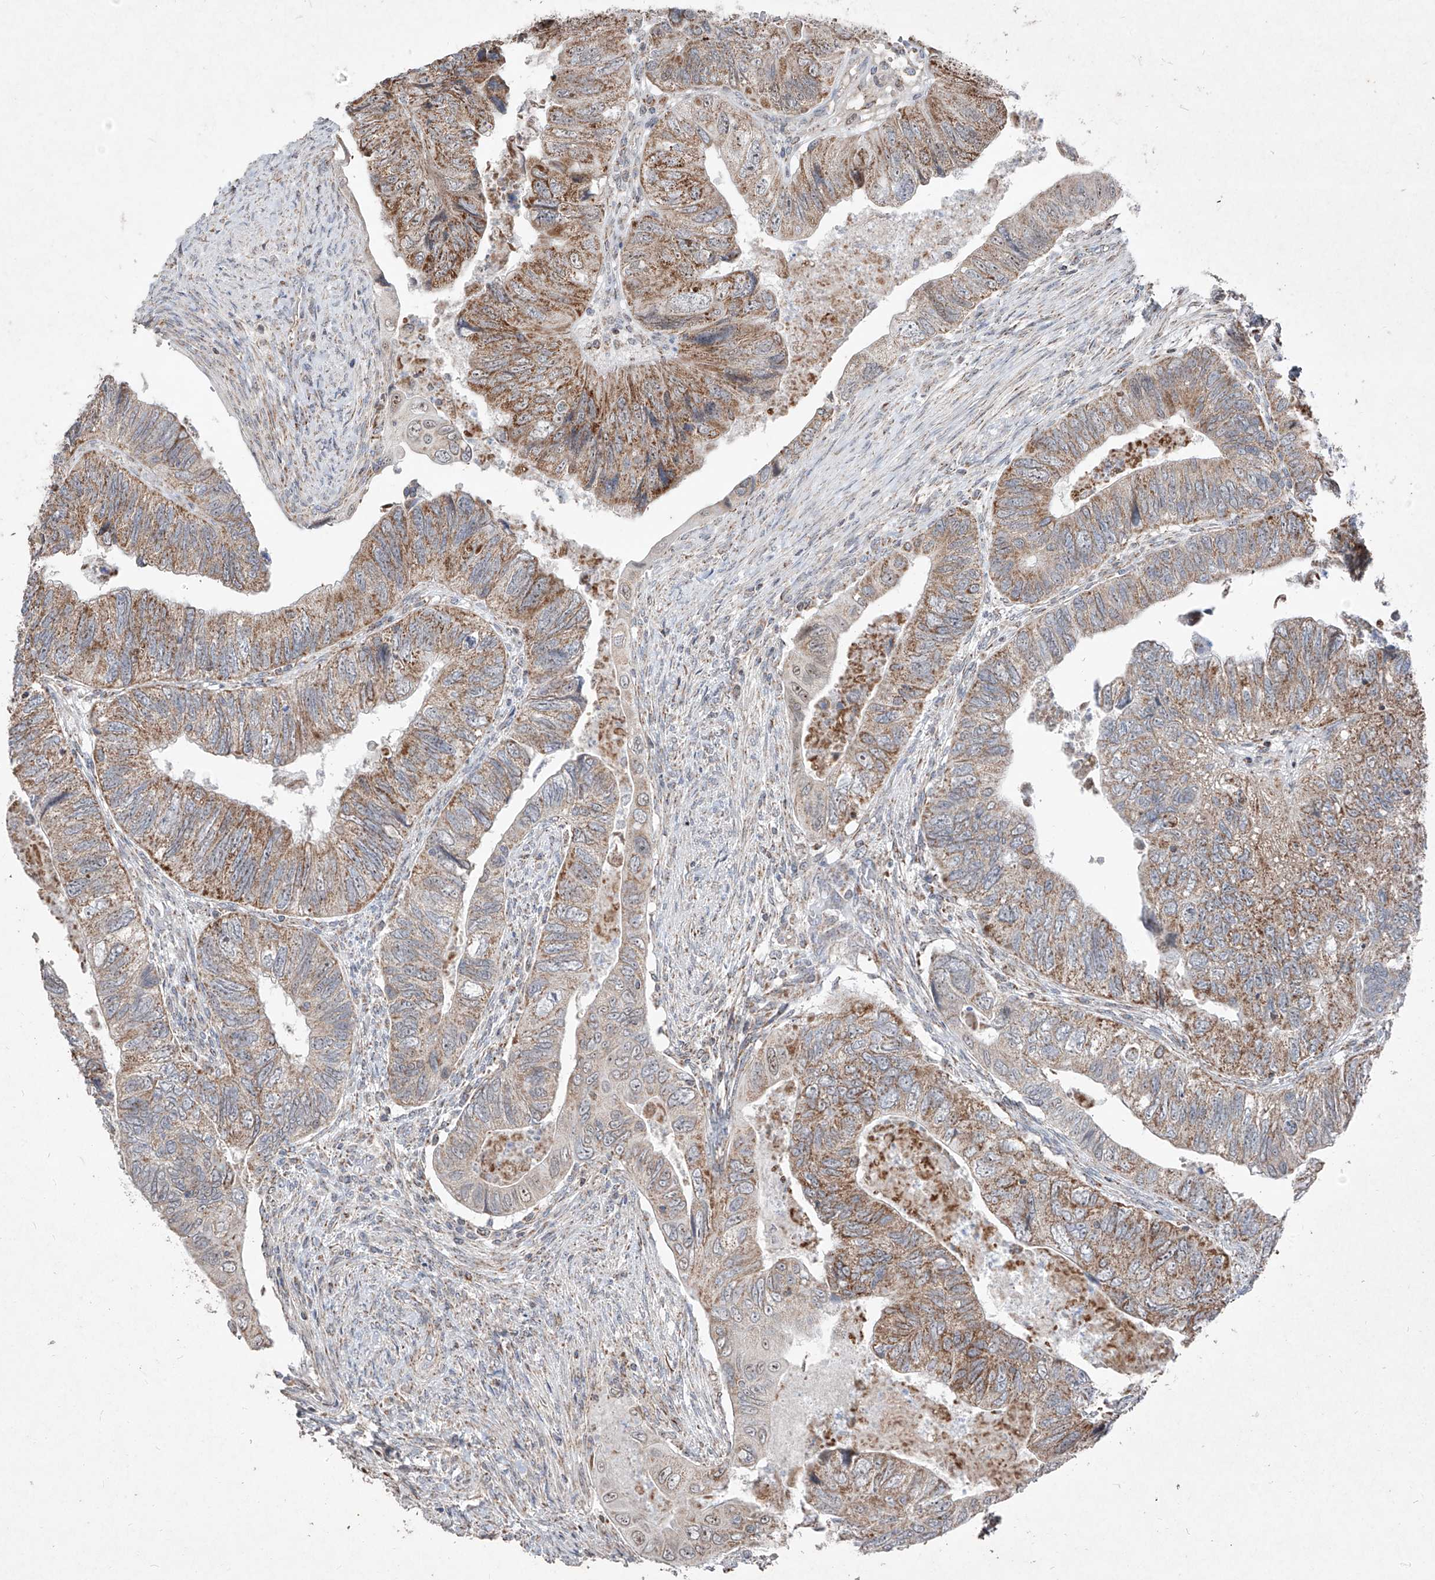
{"staining": {"intensity": "moderate", "quantity": ">75%", "location": "cytoplasmic/membranous,nuclear"}, "tissue": "colorectal cancer", "cell_type": "Tumor cells", "image_type": "cancer", "snomed": [{"axis": "morphology", "description": "Adenocarcinoma, NOS"}, {"axis": "topography", "description": "Rectum"}], "caption": "Protein expression analysis of human colorectal cancer reveals moderate cytoplasmic/membranous and nuclear staining in about >75% of tumor cells.", "gene": "NDUFB3", "patient": {"sex": "male", "age": 63}}